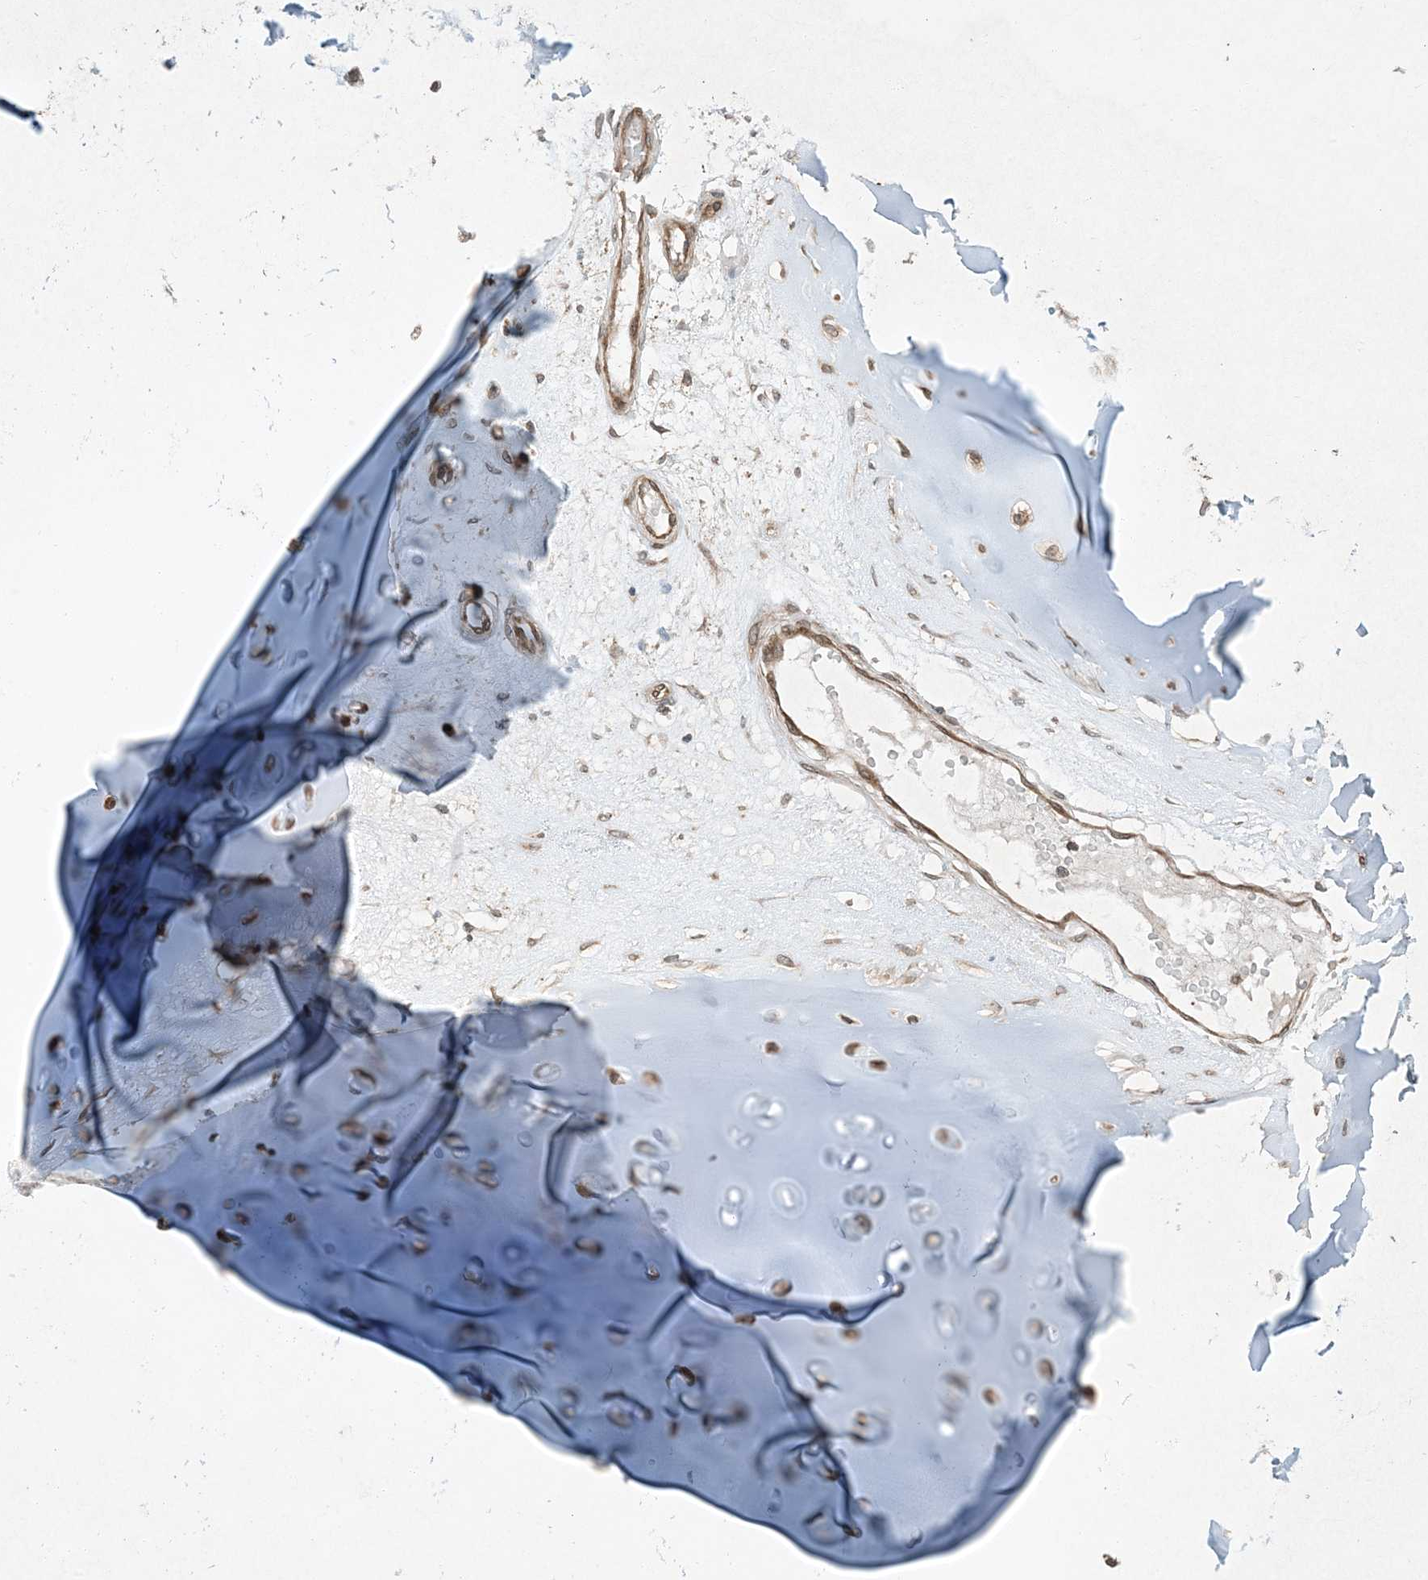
{"staining": {"intensity": "weak", "quantity": "25%-75%", "location": "cytoplasmic/membranous"}, "tissue": "adipose tissue", "cell_type": "Adipocytes", "image_type": "normal", "snomed": [{"axis": "morphology", "description": "Normal tissue, NOS"}, {"axis": "morphology", "description": "Basal cell carcinoma"}, {"axis": "topography", "description": "Cartilage tissue"}, {"axis": "topography", "description": "Nasopharynx"}, {"axis": "topography", "description": "Oral tissue"}], "caption": "Protein expression by IHC exhibits weak cytoplasmic/membranous expression in approximately 25%-75% of adipocytes in unremarkable adipose tissue.", "gene": "COMMD8", "patient": {"sex": "female", "age": 77}}